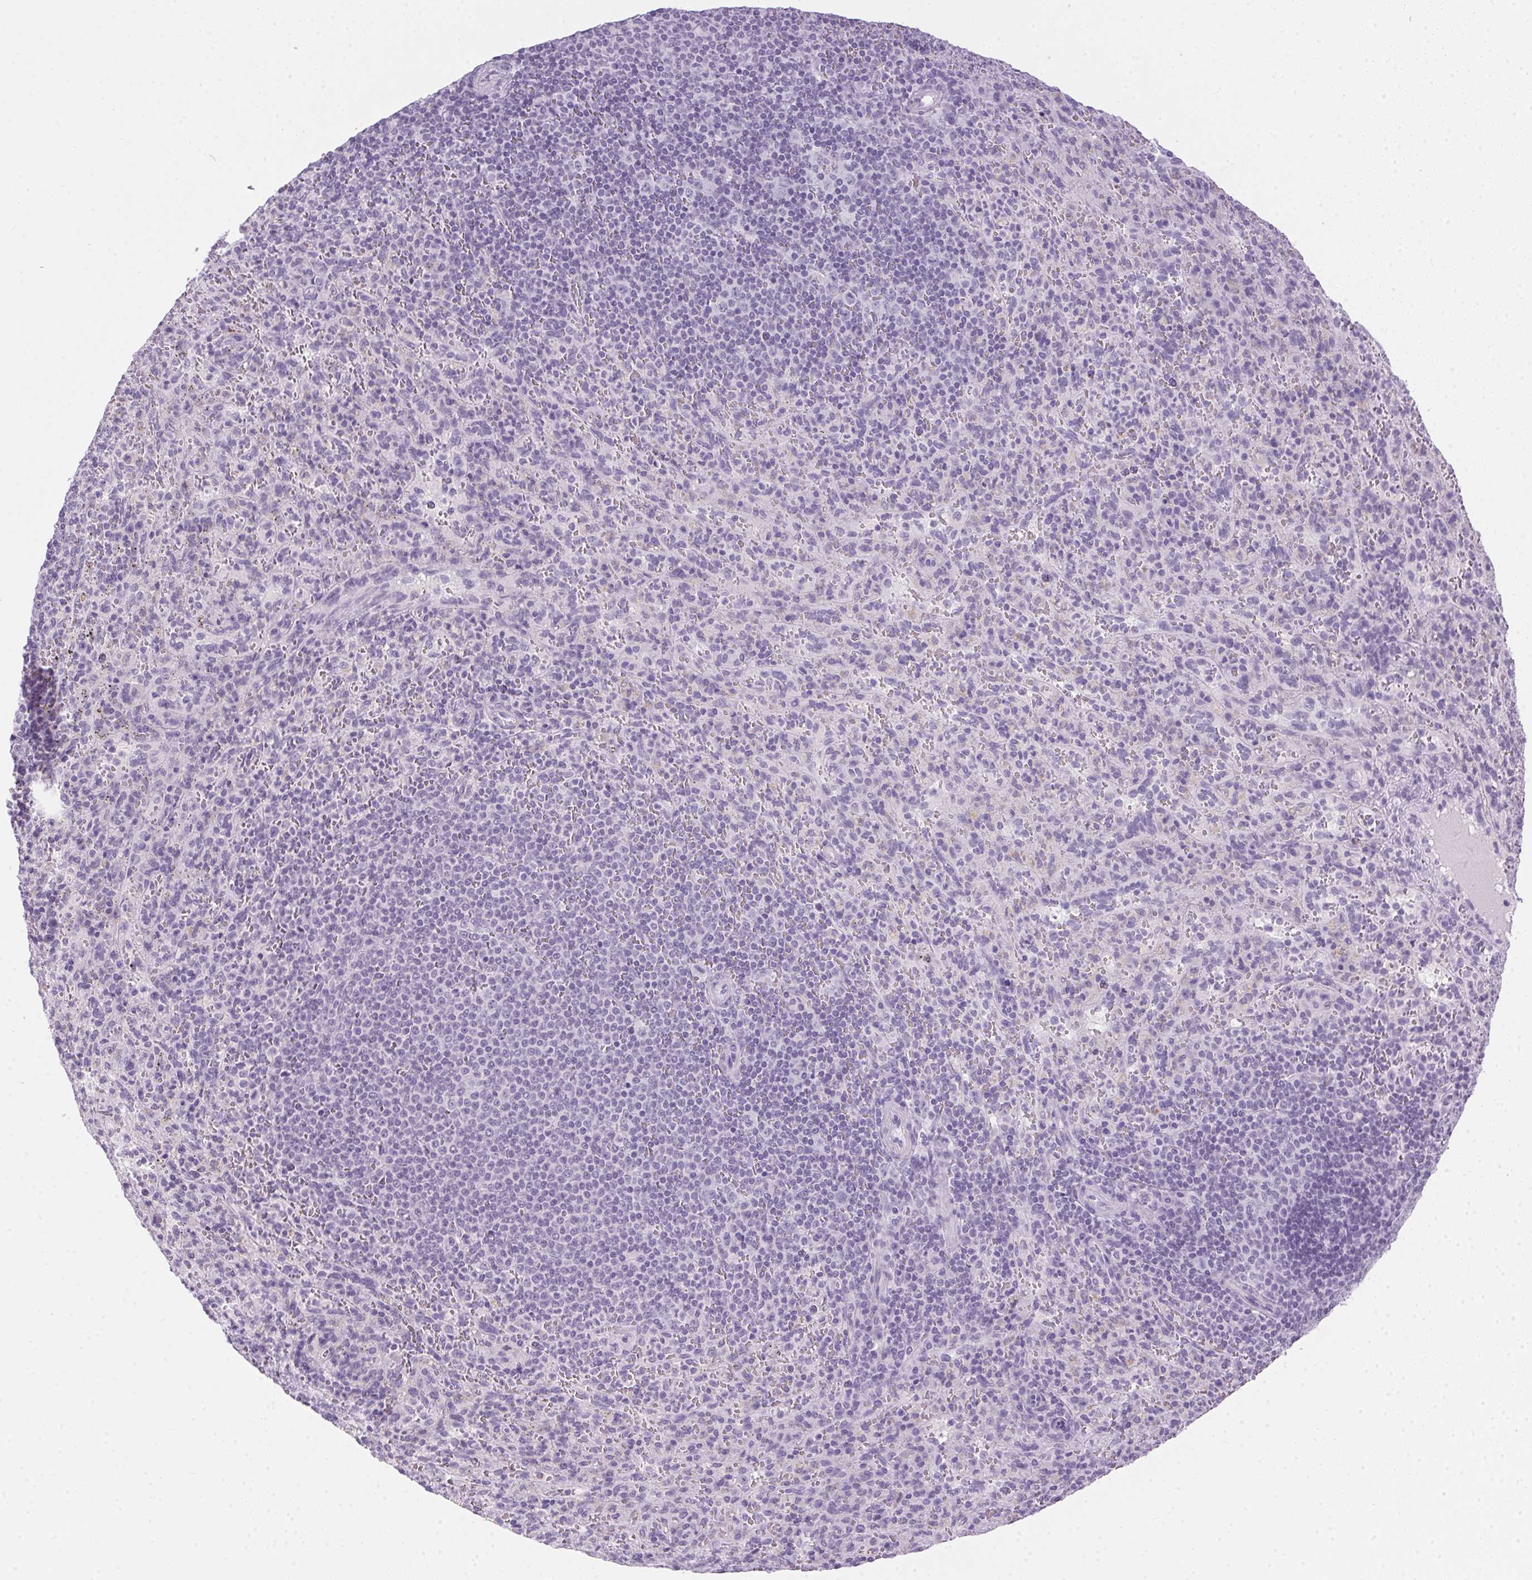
{"staining": {"intensity": "negative", "quantity": "none", "location": "none"}, "tissue": "spleen", "cell_type": "Cells in red pulp", "image_type": "normal", "snomed": [{"axis": "morphology", "description": "Normal tissue, NOS"}, {"axis": "topography", "description": "Spleen"}], "caption": "This is a image of immunohistochemistry (IHC) staining of normal spleen, which shows no expression in cells in red pulp.", "gene": "POPDC2", "patient": {"sex": "male", "age": 57}}